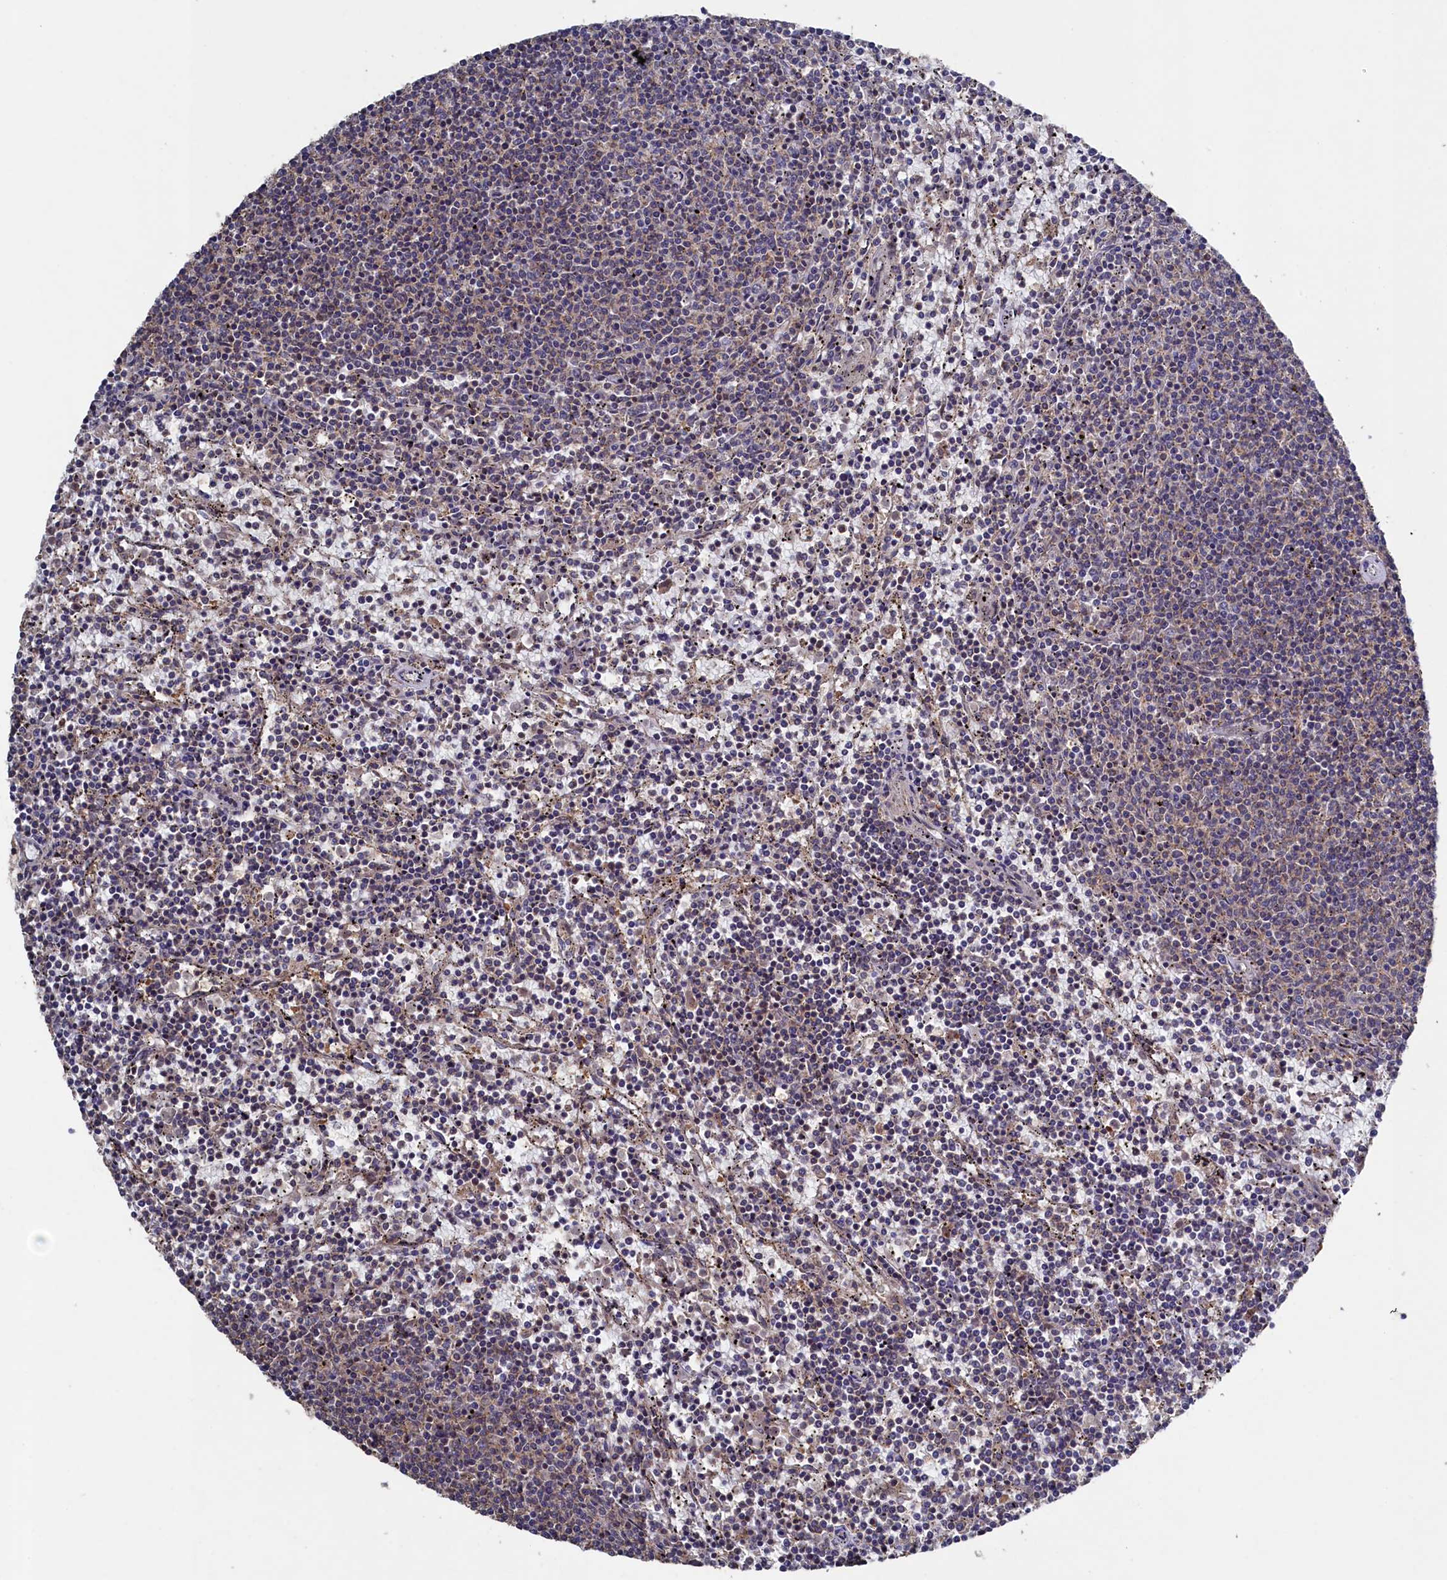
{"staining": {"intensity": "negative", "quantity": "none", "location": "none"}, "tissue": "lymphoma", "cell_type": "Tumor cells", "image_type": "cancer", "snomed": [{"axis": "morphology", "description": "Malignant lymphoma, non-Hodgkin's type, Low grade"}, {"axis": "topography", "description": "Spleen"}], "caption": "Malignant lymphoma, non-Hodgkin's type (low-grade) stained for a protein using immunohistochemistry shows no positivity tumor cells.", "gene": "TMC5", "patient": {"sex": "female", "age": 50}}